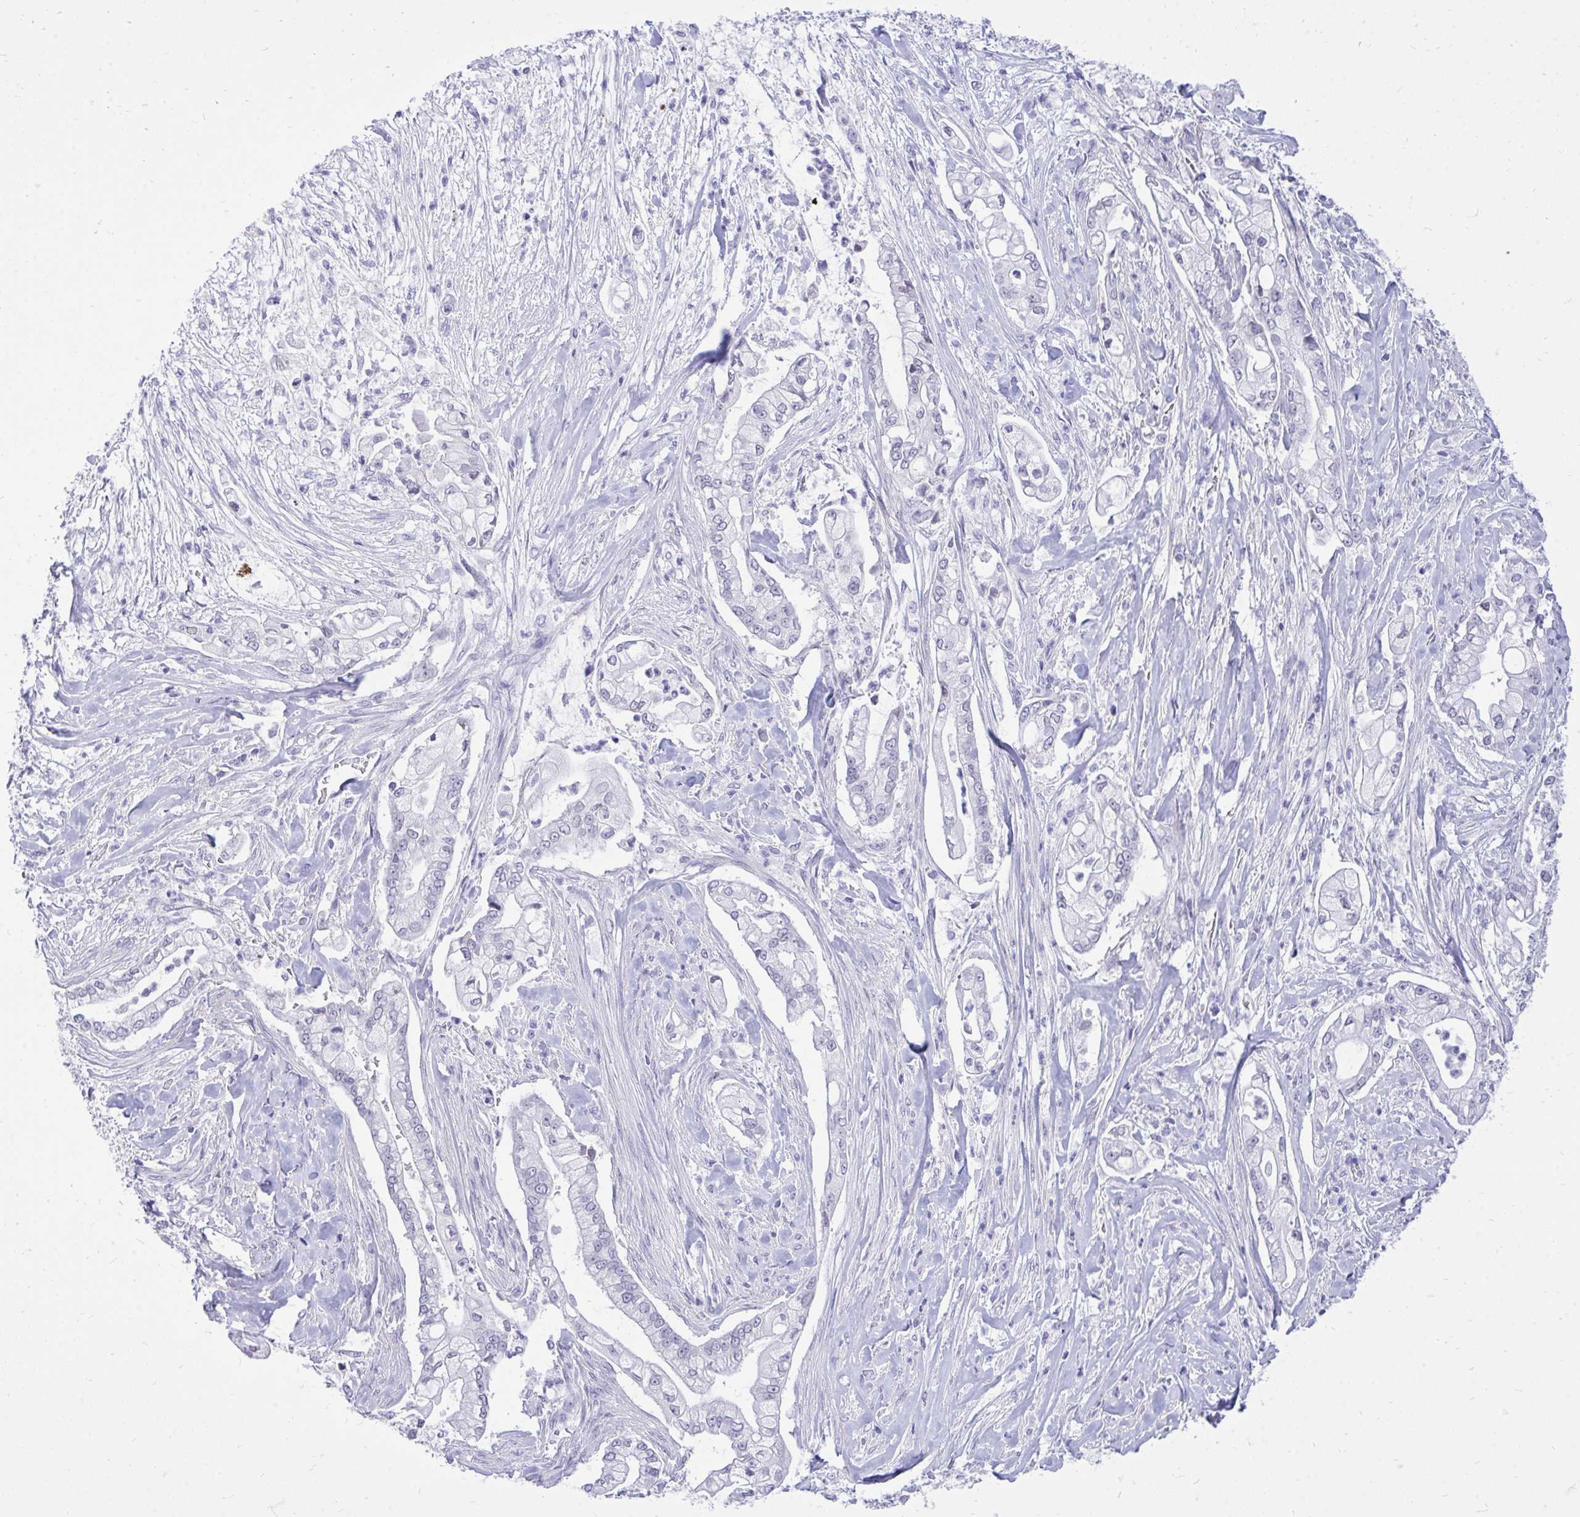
{"staining": {"intensity": "negative", "quantity": "none", "location": "none"}, "tissue": "pancreatic cancer", "cell_type": "Tumor cells", "image_type": "cancer", "snomed": [{"axis": "morphology", "description": "Adenocarcinoma, NOS"}, {"axis": "topography", "description": "Pancreas"}], "caption": "Tumor cells are negative for brown protein staining in pancreatic cancer (adenocarcinoma).", "gene": "GABRA1", "patient": {"sex": "female", "age": 69}}